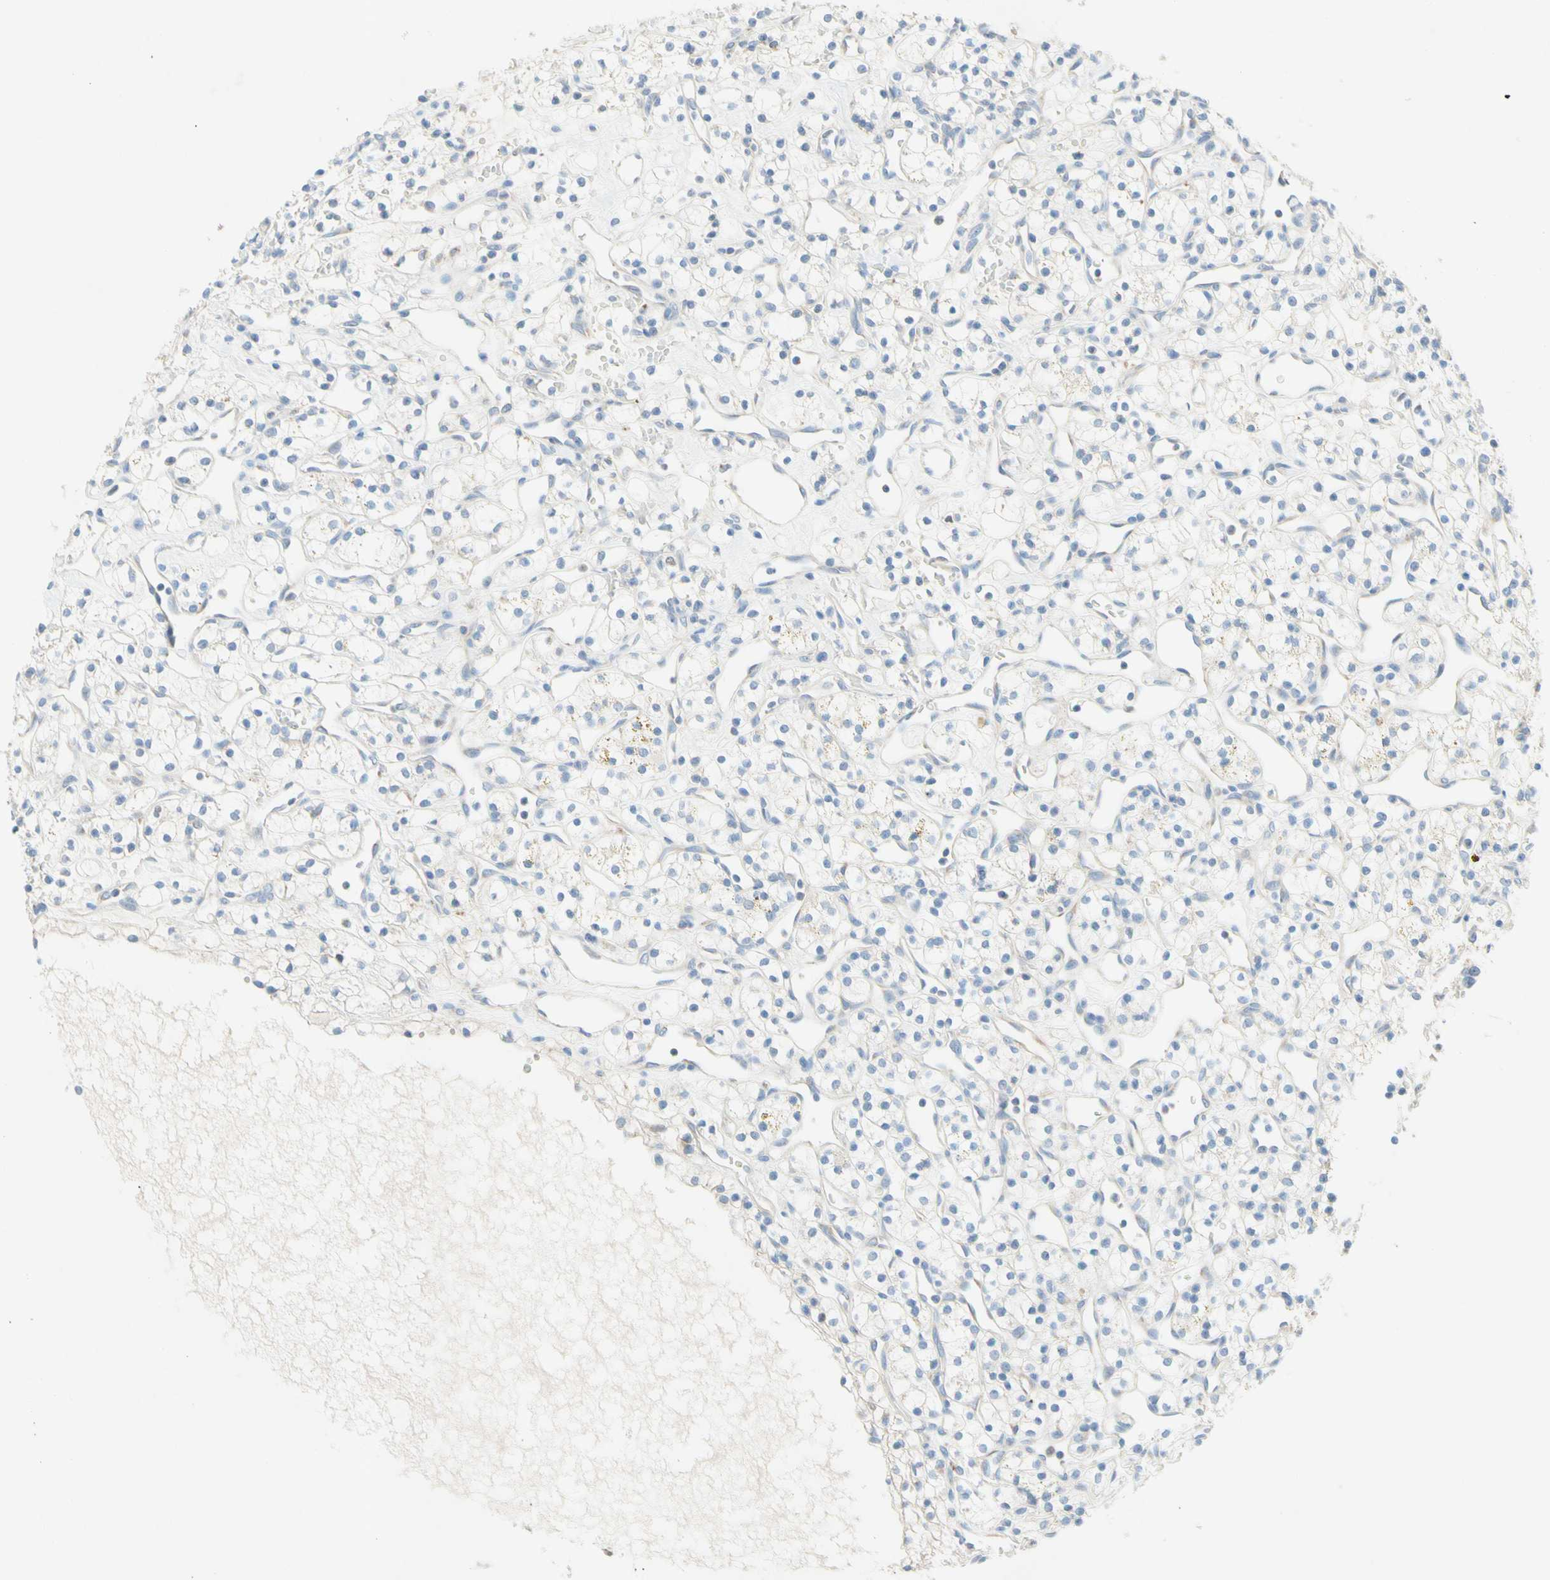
{"staining": {"intensity": "weak", "quantity": "25%-75%", "location": "cytoplasmic/membranous"}, "tissue": "renal cancer", "cell_type": "Tumor cells", "image_type": "cancer", "snomed": [{"axis": "morphology", "description": "Adenocarcinoma, NOS"}, {"axis": "topography", "description": "Kidney"}], "caption": "Tumor cells demonstrate low levels of weak cytoplasmic/membranous expression in approximately 25%-75% of cells in renal adenocarcinoma.", "gene": "MFF", "patient": {"sex": "female", "age": 60}}